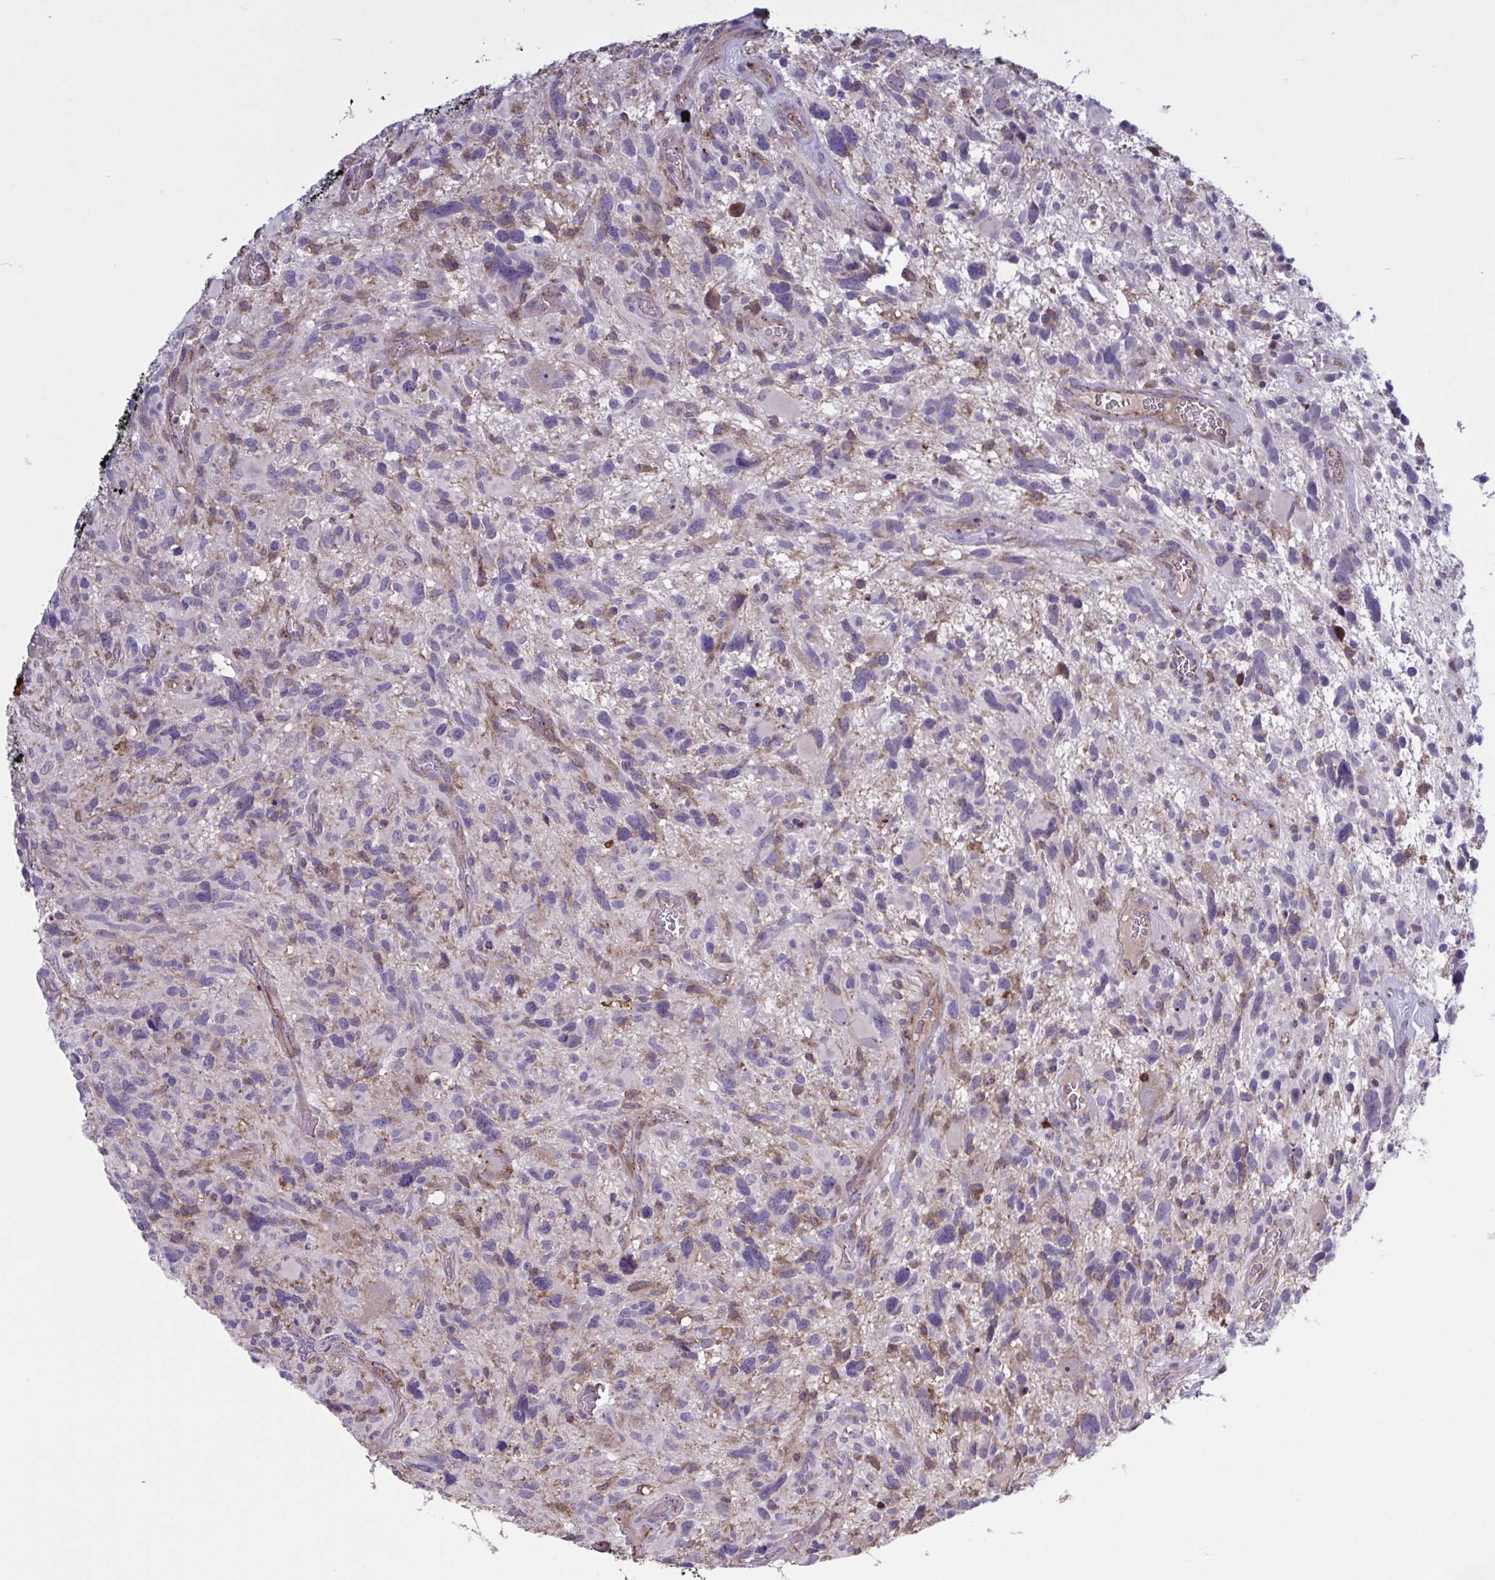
{"staining": {"intensity": "weak", "quantity": "25%-75%", "location": "cytoplasmic/membranous"}, "tissue": "glioma", "cell_type": "Tumor cells", "image_type": "cancer", "snomed": [{"axis": "morphology", "description": "Glioma, malignant, High grade"}, {"axis": "topography", "description": "Brain"}], "caption": "Immunohistochemical staining of human glioma exhibits low levels of weak cytoplasmic/membranous staining in approximately 25%-75% of tumor cells.", "gene": "CD101", "patient": {"sex": "male", "age": 49}}